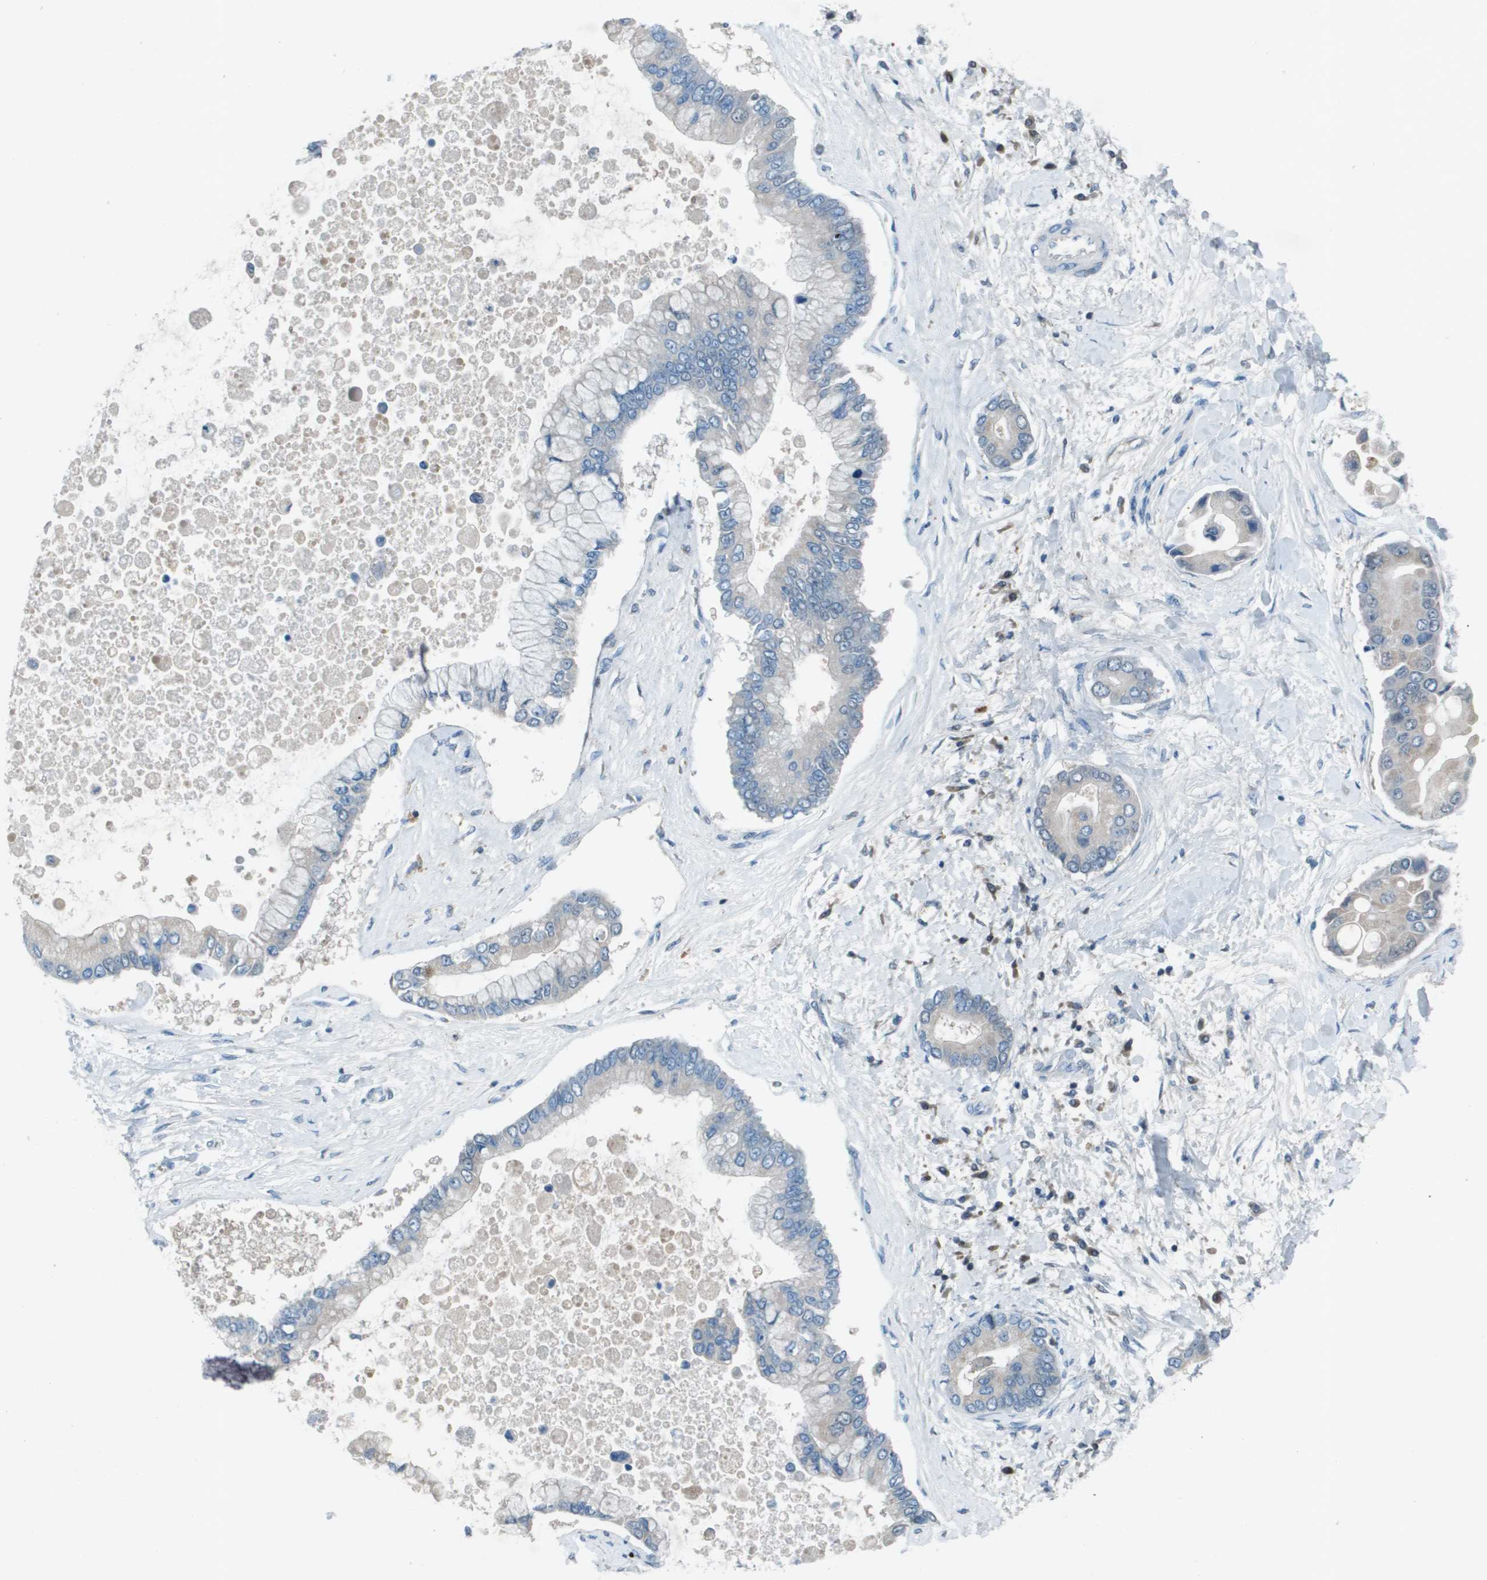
{"staining": {"intensity": "weak", "quantity": "<25%", "location": "cytoplasmic/membranous"}, "tissue": "liver cancer", "cell_type": "Tumor cells", "image_type": "cancer", "snomed": [{"axis": "morphology", "description": "Cholangiocarcinoma"}, {"axis": "topography", "description": "Liver"}], "caption": "Immunohistochemistry of cholangiocarcinoma (liver) reveals no expression in tumor cells.", "gene": "CAMK4", "patient": {"sex": "male", "age": 50}}